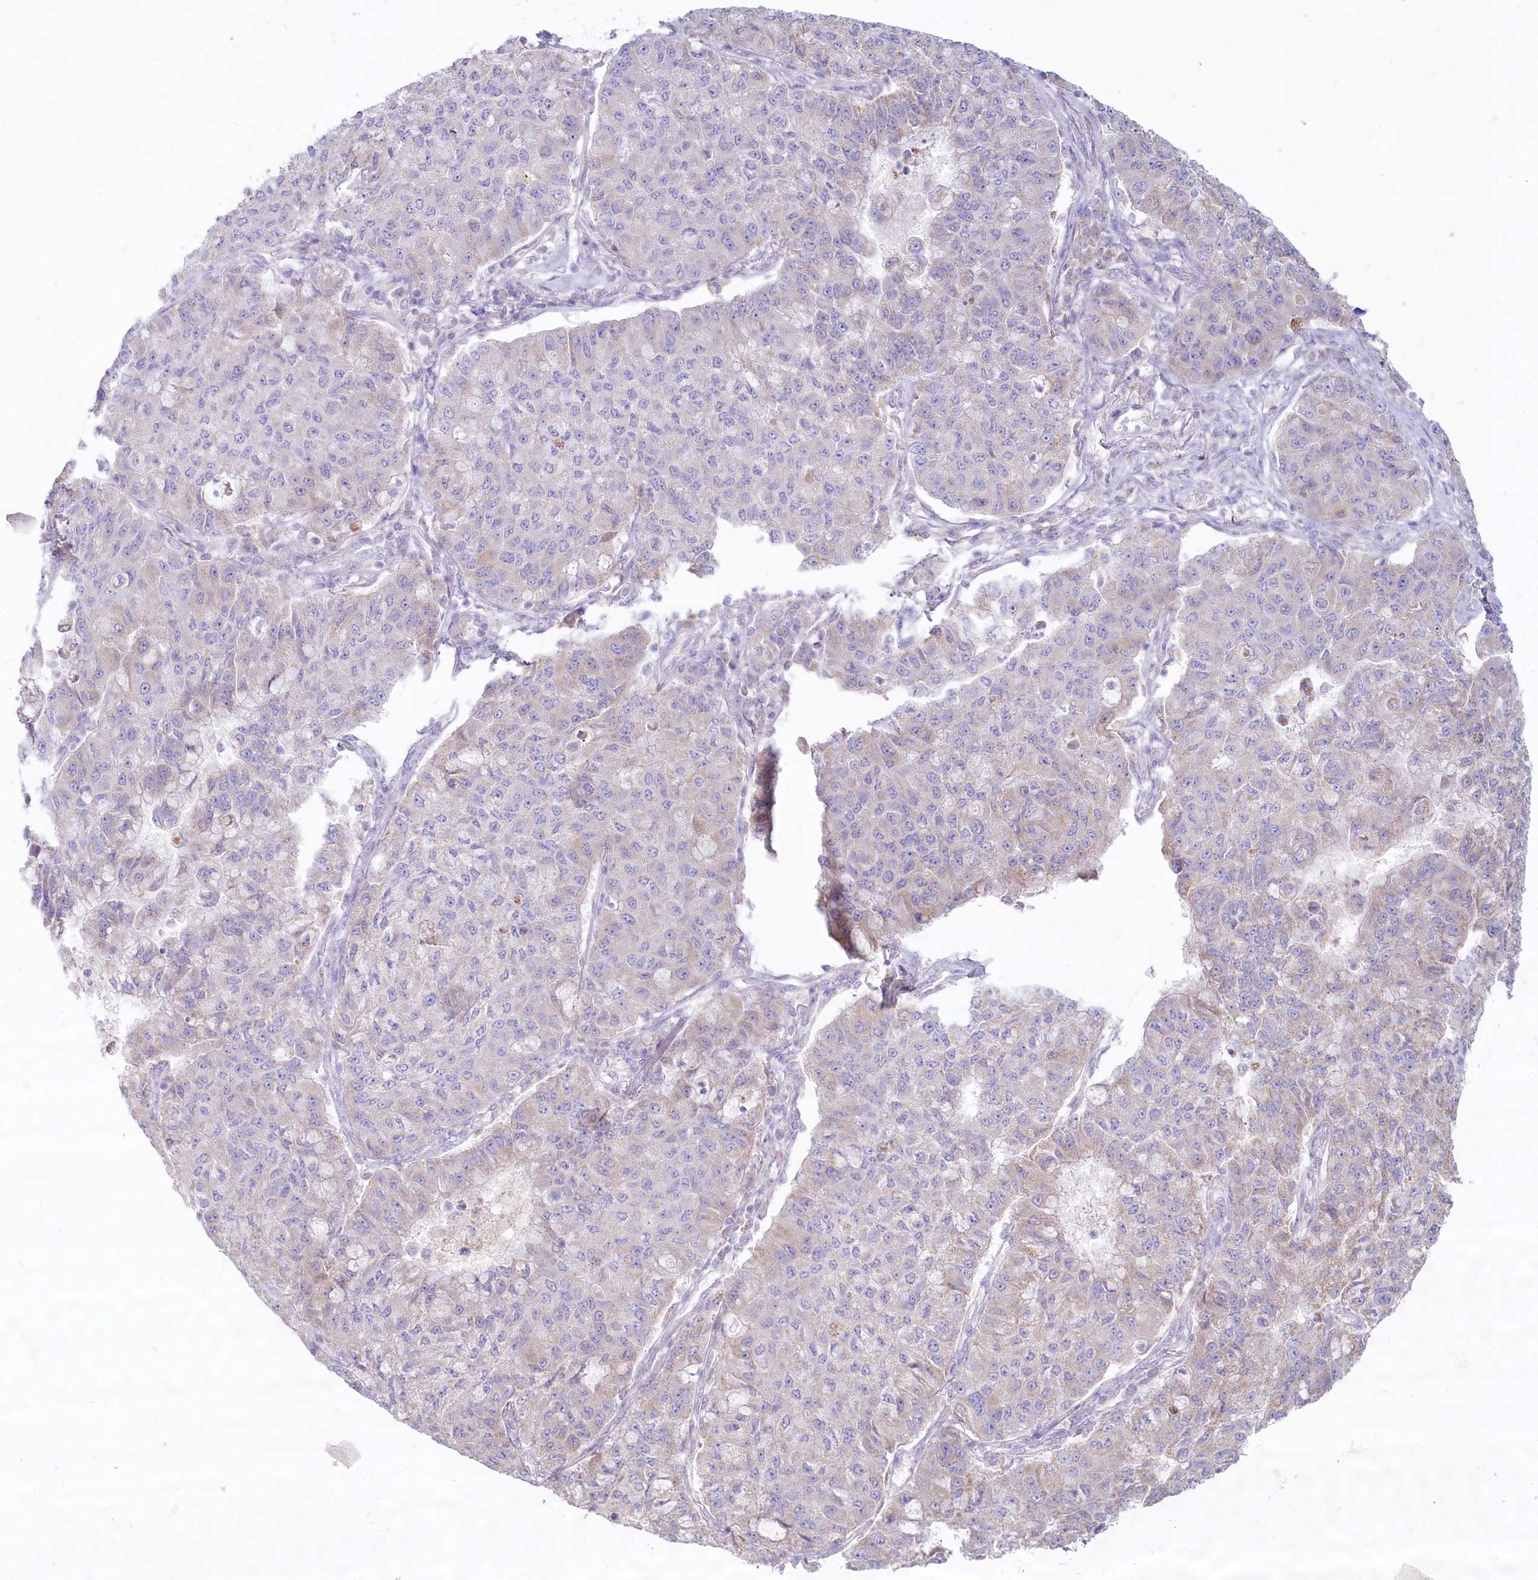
{"staining": {"intensity": "negative", "quantity": "none", "location": "none"}, "tissue": "lung cancer", "cell_type": "Tumor cells", "image_type": "cancer", "snomed": [{"axis": "morphology", "description": "Squamous cell carcinoma, NOS"}, {"axis": "topography", "description": "Lung"}], "caption": "Squamous cell carcinoma (lung) was stained to show a protein in brown. There is no significant expression in tumor cells. Brightfield microscopy of immunohistochemistry (IHC) stained with DAB (3,3'-diaminobenzidine) (brown) and hematoxylin (blue), captured at high magnification.", "gene": "PSAPL1", "patient": {"sex": "male", "age": 74}}